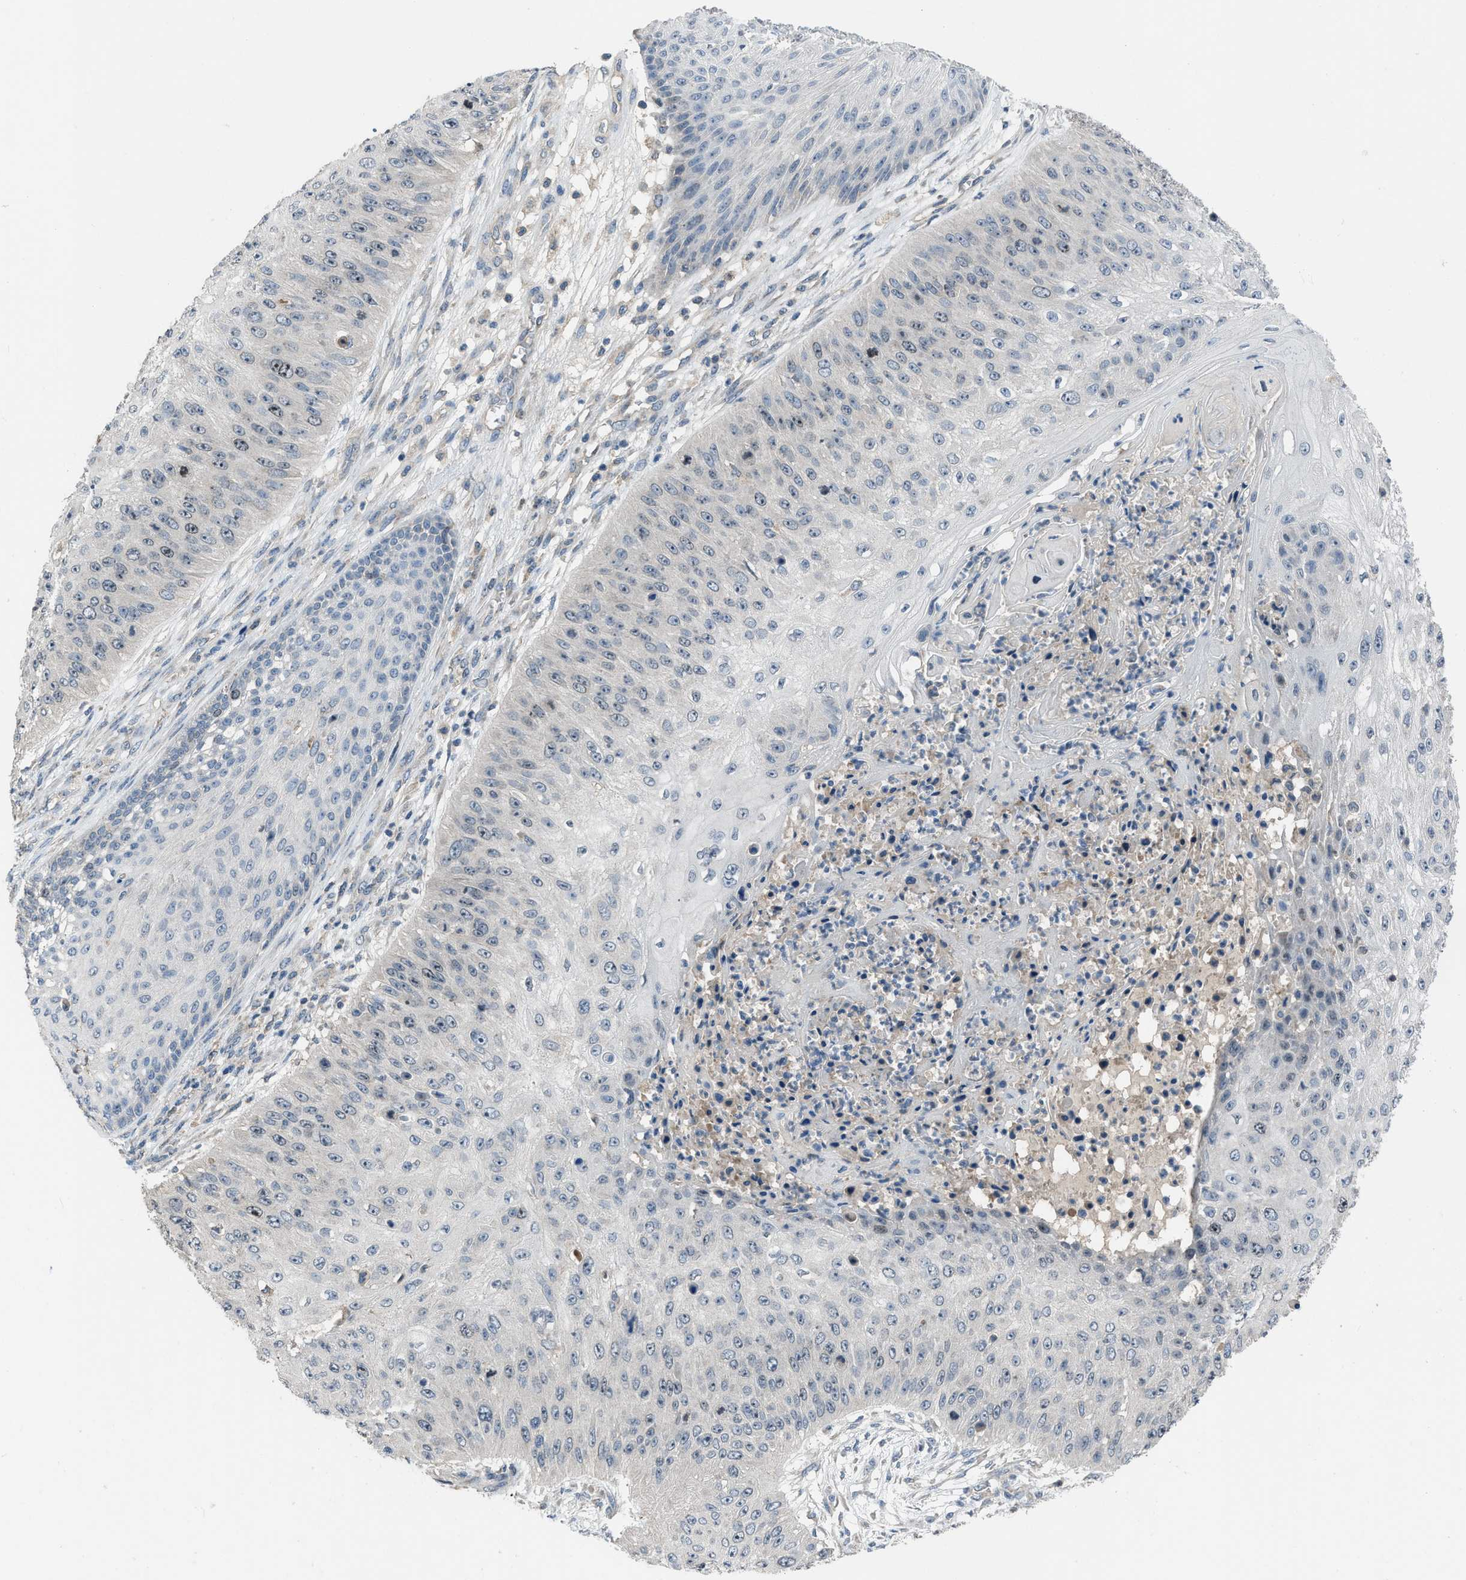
{"staining": {"intensity": "moderate", "quantity": "<25%", "location": "nuclear"}, "tissue": "skin cancer", "cell_type": "Tumor cells", "image_type": "cancer", "snomed": [{"axis": "morphology", "description": "Squamous cell carcinoma, NOS"}, {"axis": "topography", "description": "Skin"}], "caption": "Moderate nuclear staining for a protein is present in approximately <25% of tumor cells of skin squamous cell carcinoma using immunohistochemistry (IHC).", "gene": "MIS18A", "patient": {"sex": "female", "age": 80}}